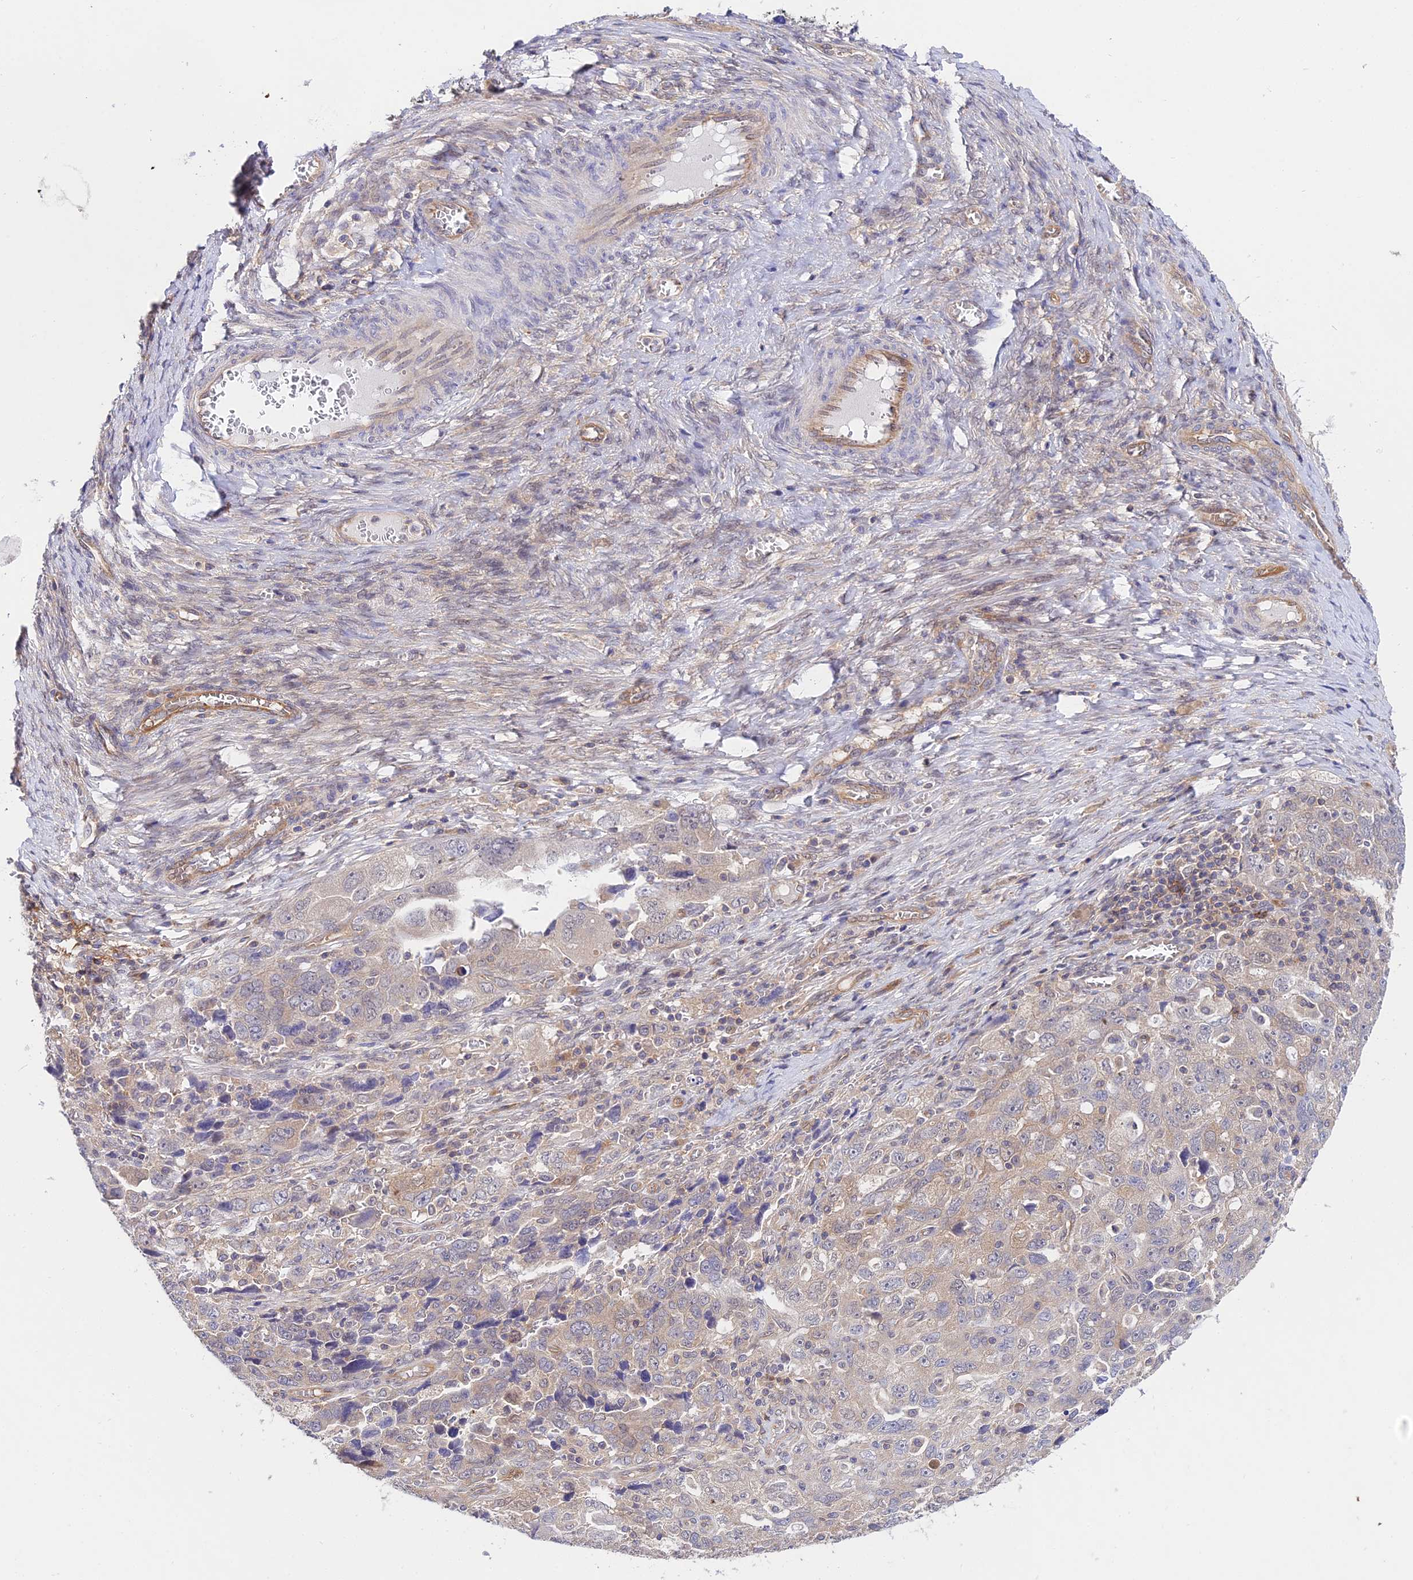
{"staining": {"intensity": "weak", "quantity": "<25%", "location": "cytoplasmic/membranous"}, "tissue": "ovarian cancer", "cell_type": "Tumor cells", "image_type": "cancer", "snomed": [{"axis": "morphology", "description": "Carcinoma, NOS"}, {"axis": "morphology", "description": "Cystadenocarcinoma, serous, NOS"}, {"axis": "topography", "description": "Ovary"}], "caption": "This is an immunohistochemistry (IHC) histopathology image of ovarian cancer. There is no positivity in tumor cells.", "gene": "PPP2R2C", "patient": {"sex": "female", "age": 69}}